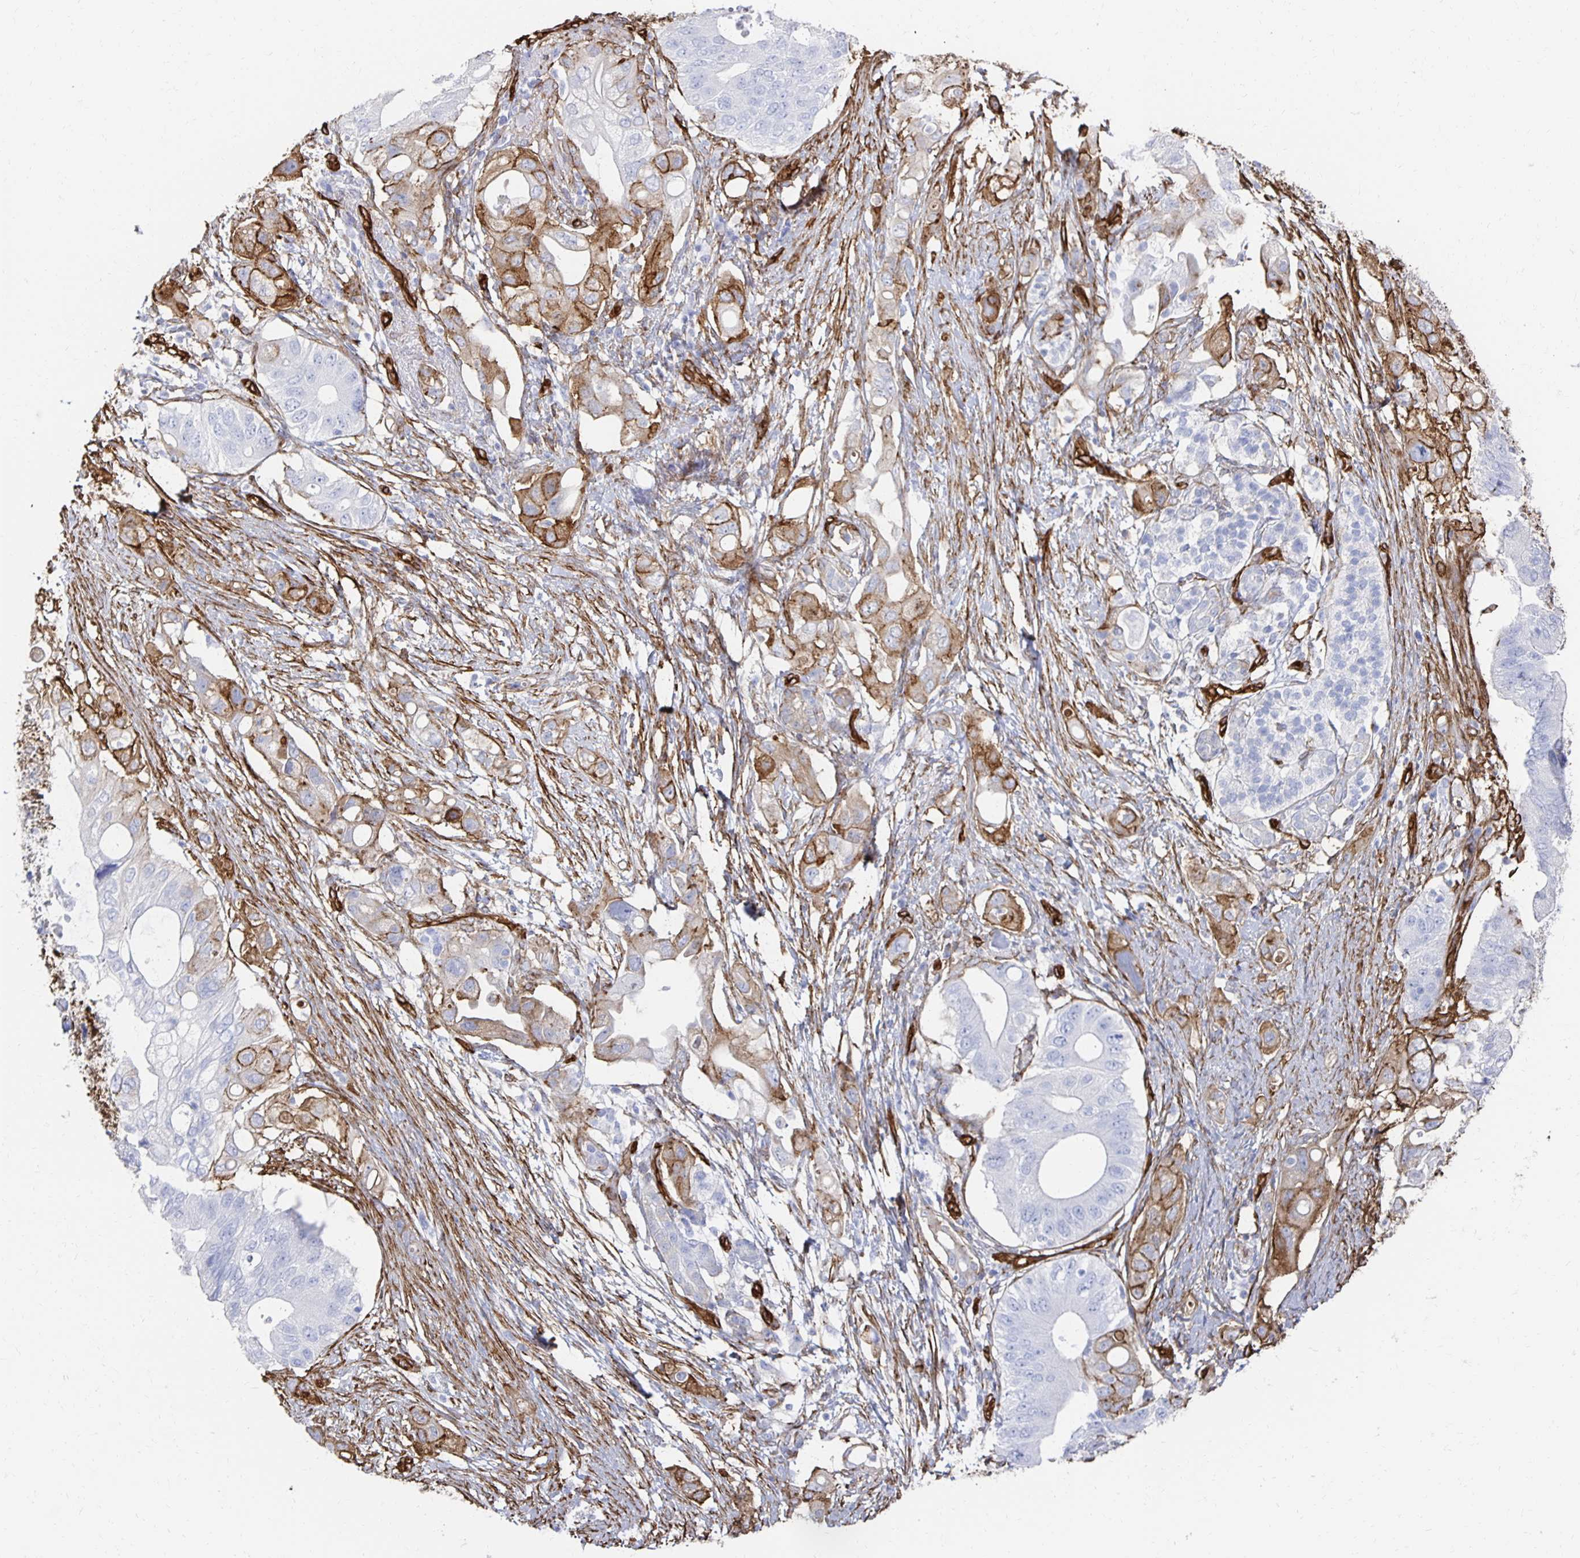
{"staining": {"intensity": "moderate", "quantity": "<25%", "location": "cytoplasmic/membranous"}, "tissue": "pancreatic cancer", "cell_type": "Tumor cells", "image_type": "cancer", "snomed": [{"axis": "morphology", "description": "Adenocarcinoma, NOS"}, {"axis": "topography", "description": "Pancreas"}], "caption": "Protein expression analysis of pancreatic cancer (adenocarcinoma) exhibits moderate cytoplasmic/membranous expression in about <25% of tumor cells.", "gene": "VIPR2", "patient": {"sex": "female", "age": 72}}